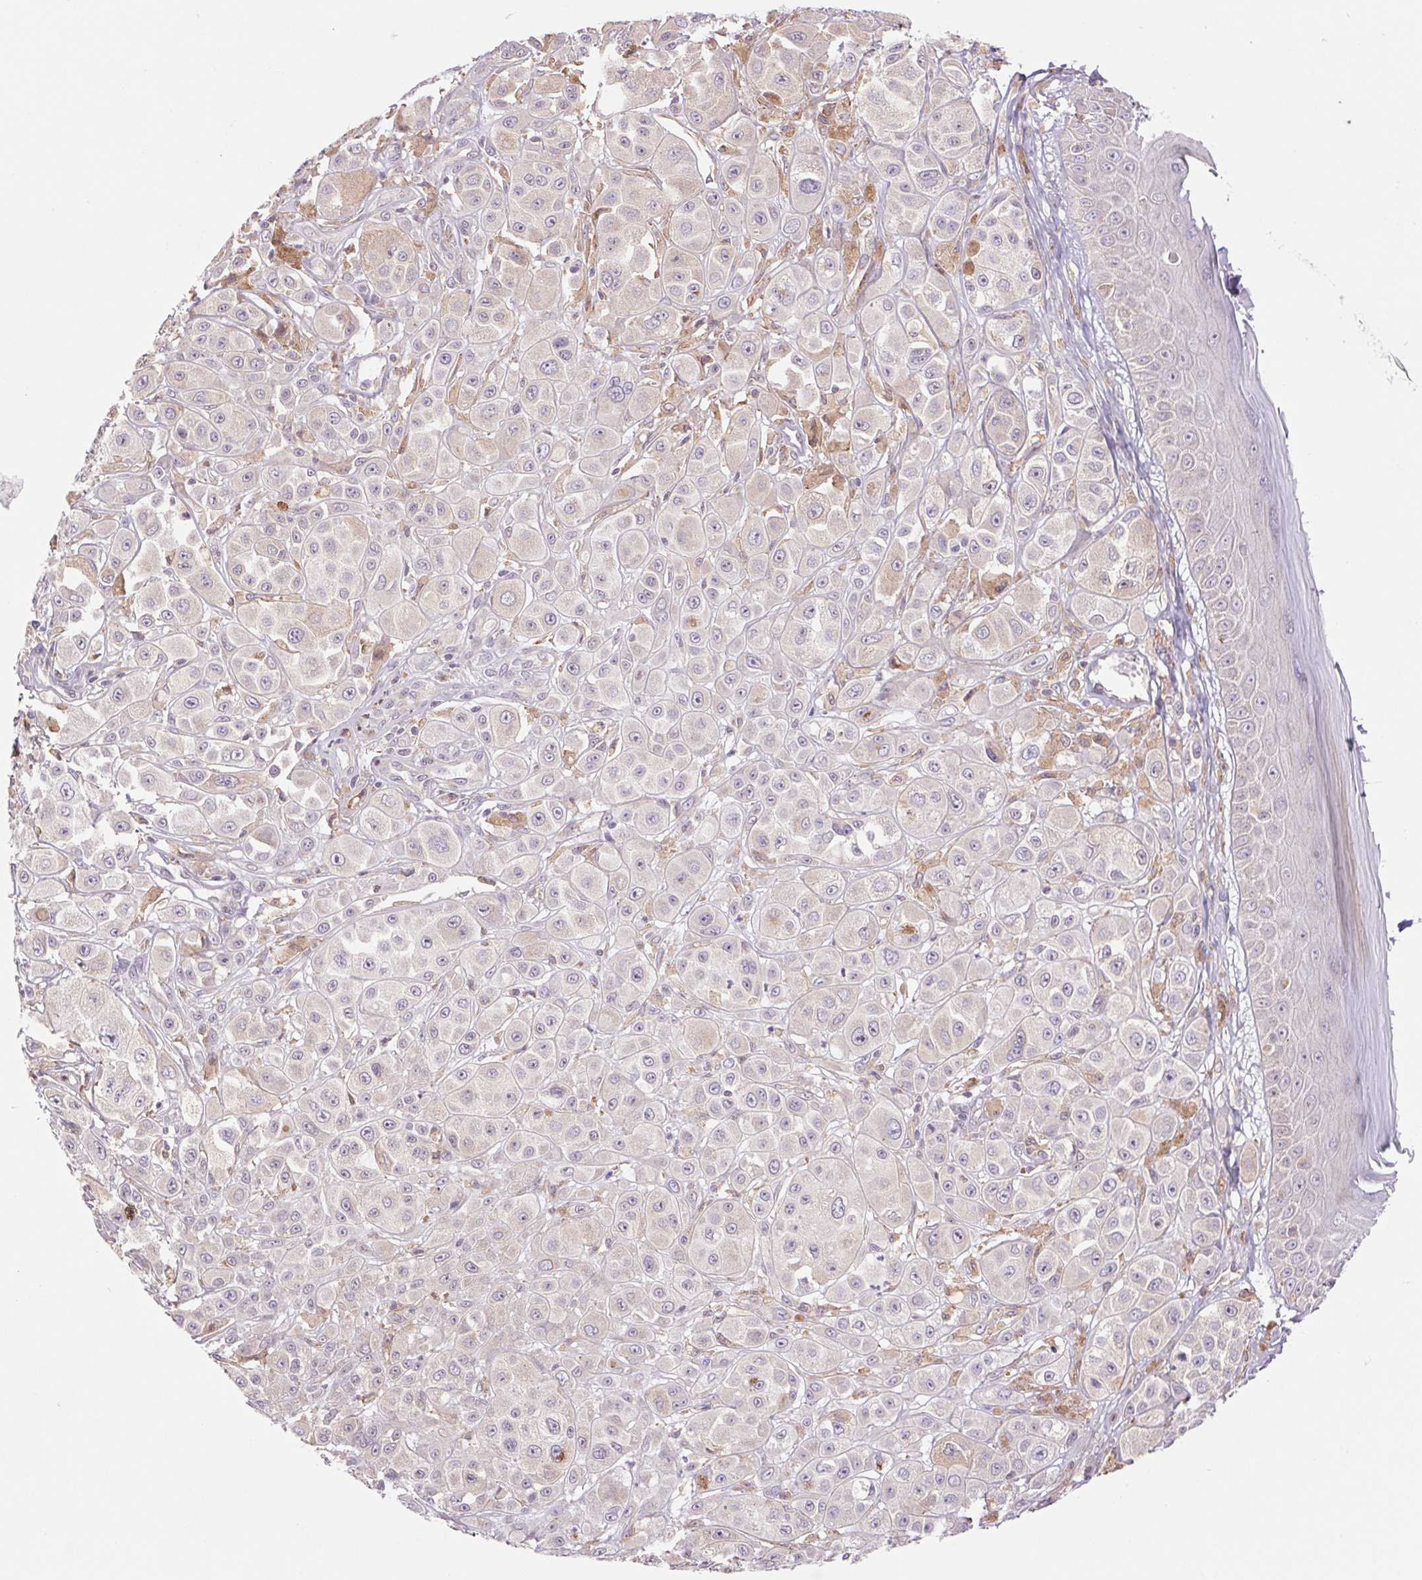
{"staining": {"intensity": "negative", "quantity": "none", "location": "none"}, "tissue": "melanoma", "cell_type": "Tumor cells", "image_type": "cancer", "snomed": [{"axis": "morphology", "description": "Malignant melanoma, NOS"}, {"axis": "topography", "description": "Skin"}], "caption": "Tumor cells show no significant expression in melanoma.", "gene": "KLHL20", "patient": {"sex": "male", "age": 67}}